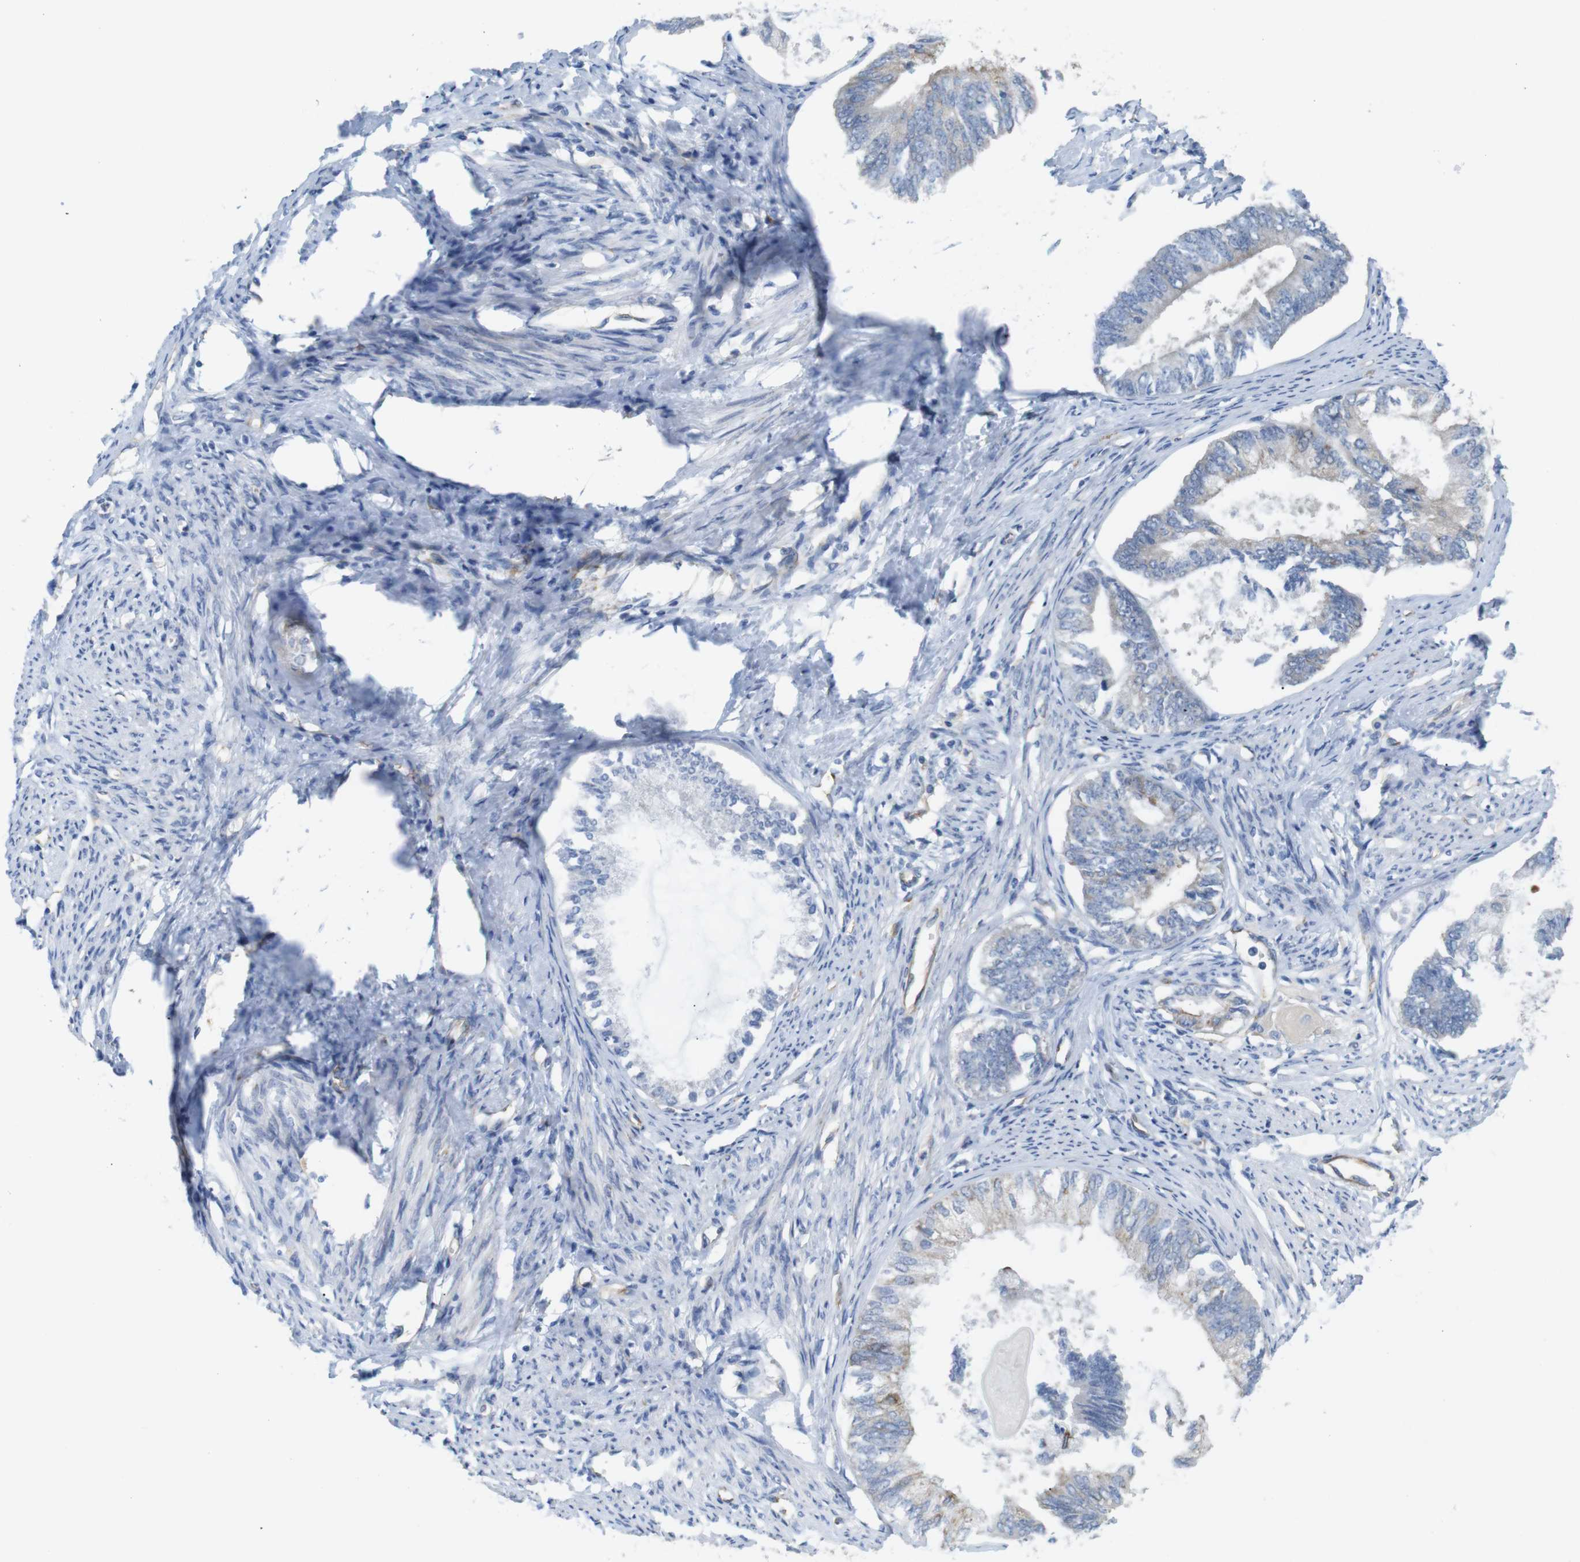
{"staining": {"intensity": "weak", "quantity": "<25%", "location": "cytoplasmic/membranous"}, "tissue": "endometrial cancer", "cell_type": "Tumor cells", "image_type": "cancer", "snomed": [{"axis": "morphology", "description": "Adenocarcinoma, NOS"}, {"axis": "topography", "description": "Endometrium"}], "caption": "DAB (3,3'-diaminobenzidine) immunohistochemical staining of endometrial cancer (adenocarcinoma) displays no significant positivity in tumor cells.", "gene": "PCNX2", "patient": {"sex": "female", "age": 86}}